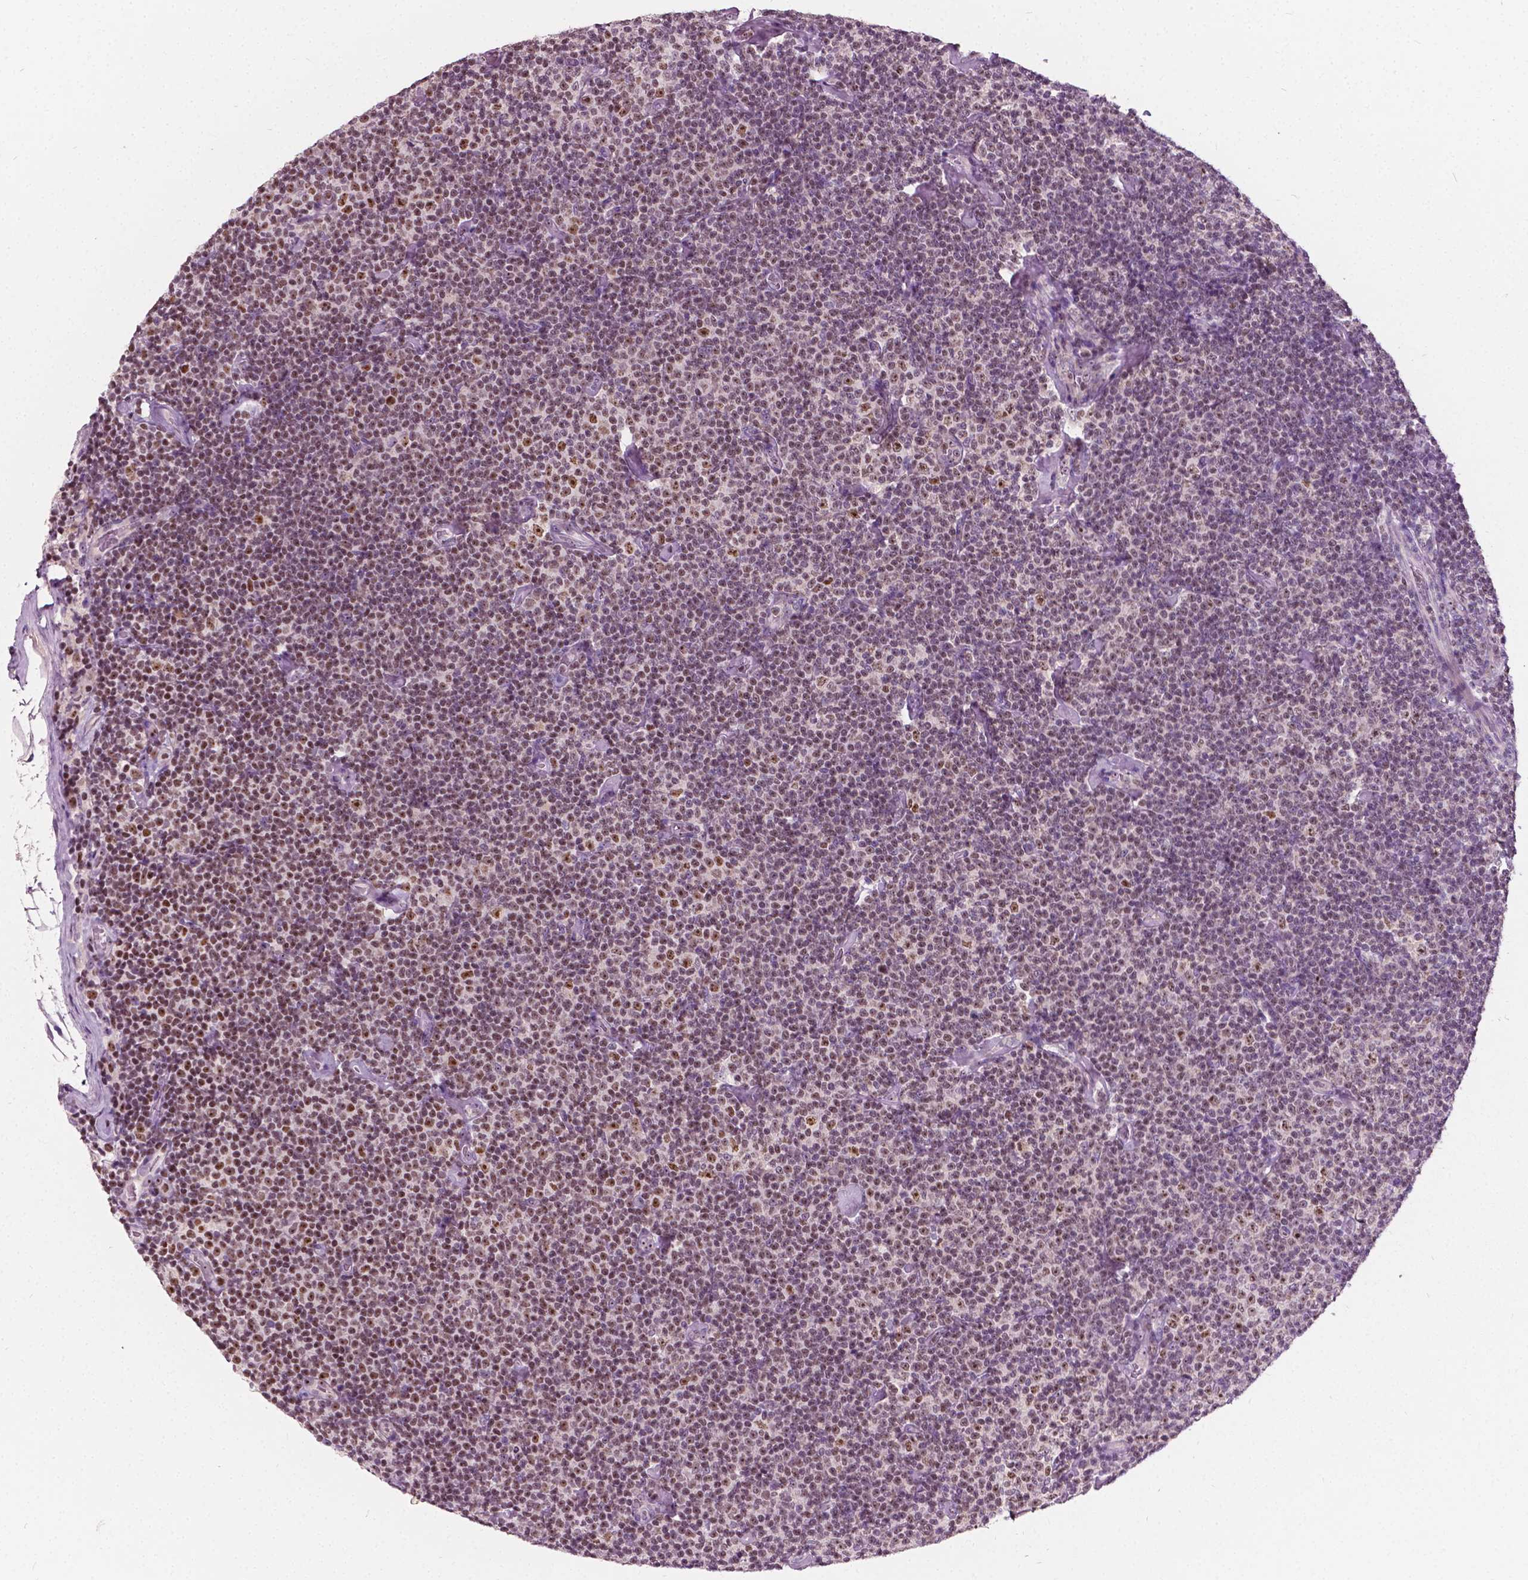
{"staining": {"intensity": "moderate", "quantity": "25%-75%", "location": "nuclear"}, "tissue": "lymphoma", "cell_type": "Tumor cells", "image_type": "cancer", "snomed": [{"axis": "morphology", "description": "Malignant lymphoma, non-Hodgkin's type, Low grade"}, {"axis": "topography", "description": "Lymph node"}], "caption": "Immunohistochemical staining of lymphoma exhibits moderate nuclear protein expression in about 25%-75% of tumor cells.", "gene": "ODF3L2", "patient": {"sex": "male", "age": 81}}